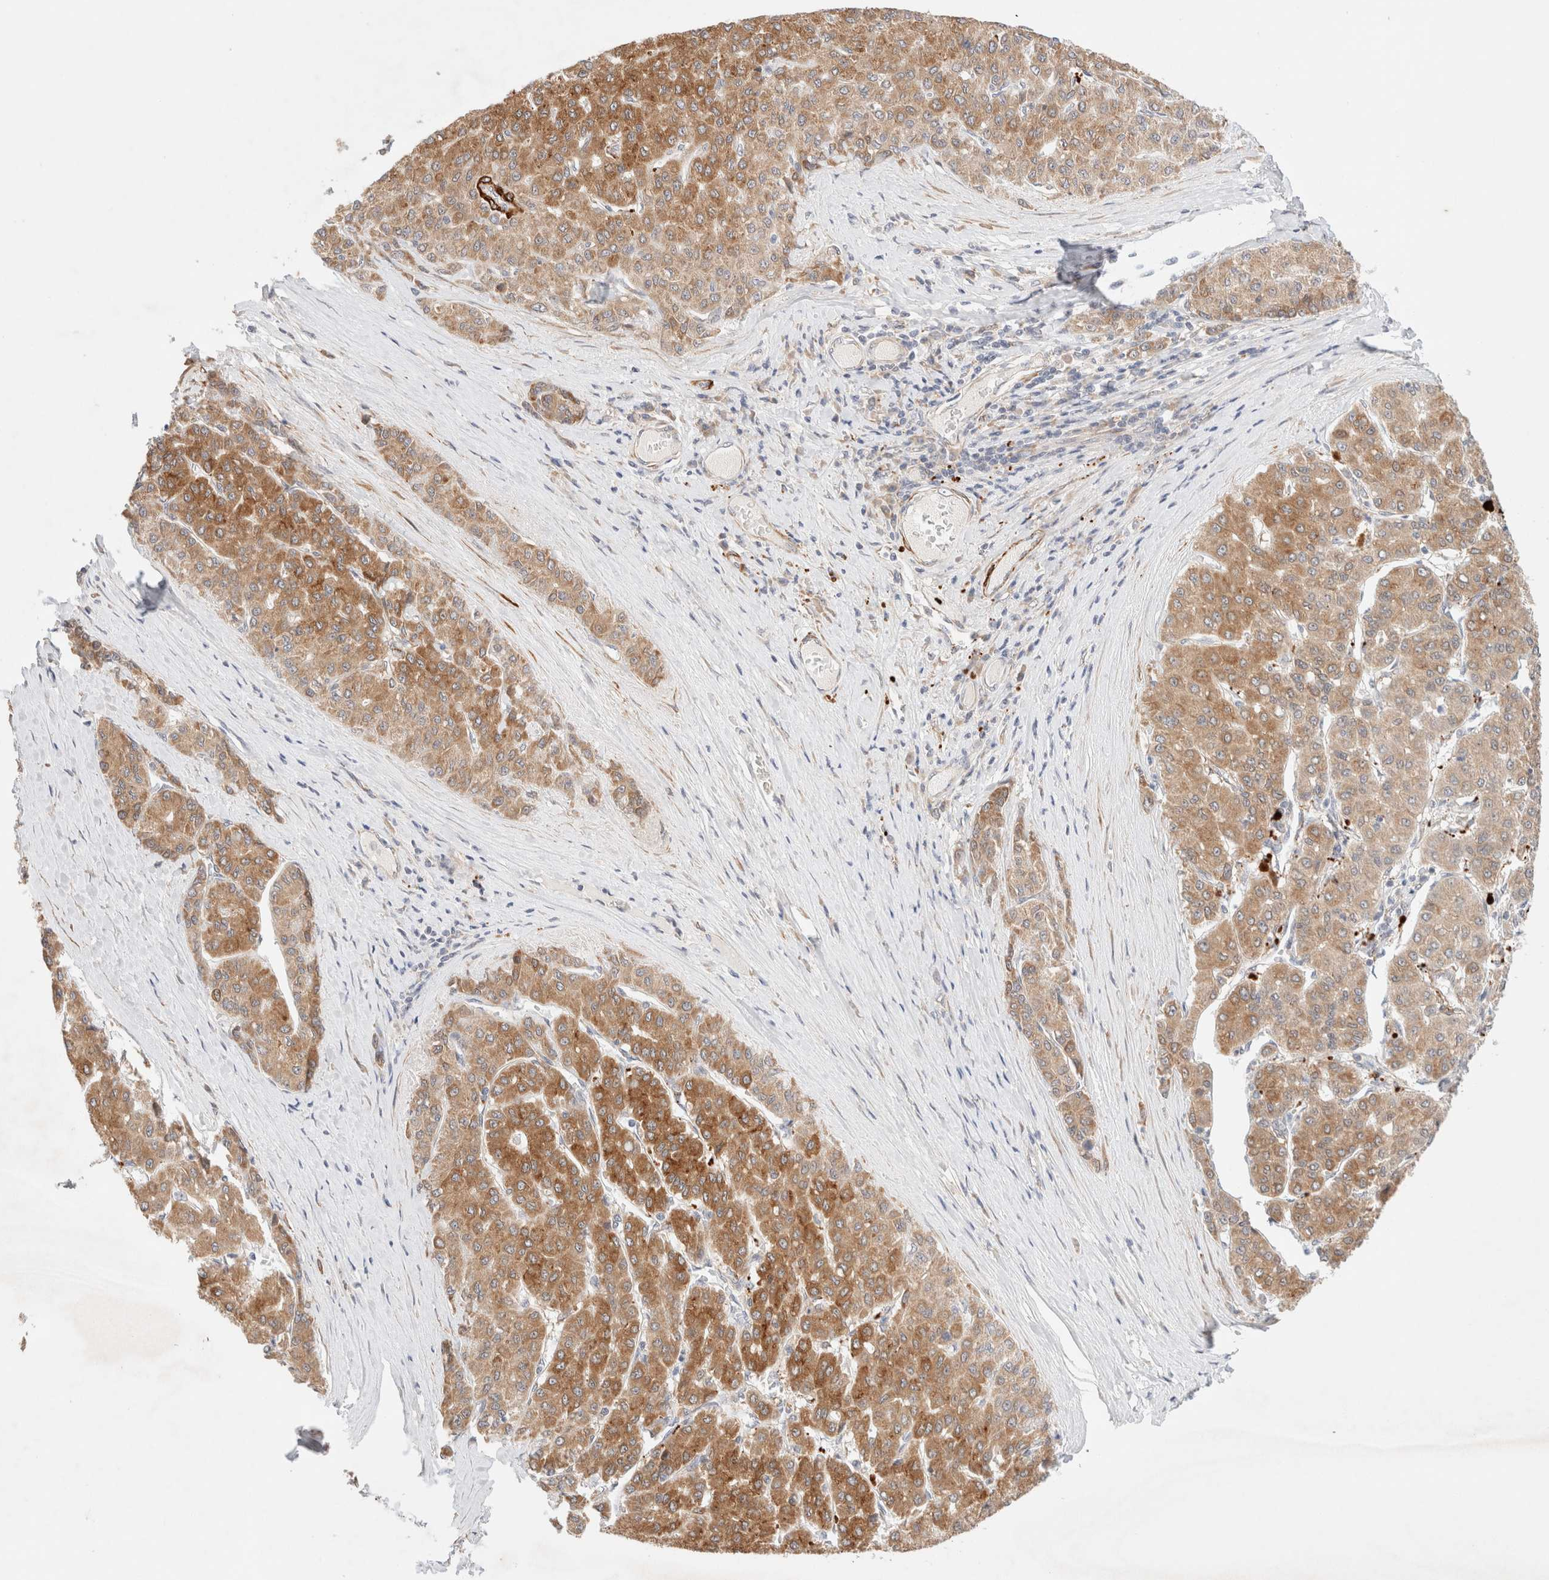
{"staining": {"intensity": "moderate", "quantity": ">75%", "location": "cytoplasmic/membranous"}, "tissue": "liver cancer", "cell_type": "Tumor cells", "image_type": "cancer", "snomed": [{"axis": "morphology", "description": "Carcinoma, Hepatocellular, NOS"}, {"axis": "topography", "description": "Liver"}], "caption": "A brown stain highlights moderate cytoplasmic/membranous expression of a protein in human liver hepatocellular carcinoma tumor cells.", "gene": "RRP15", "patient": {"sex": "male", "age": 65}}